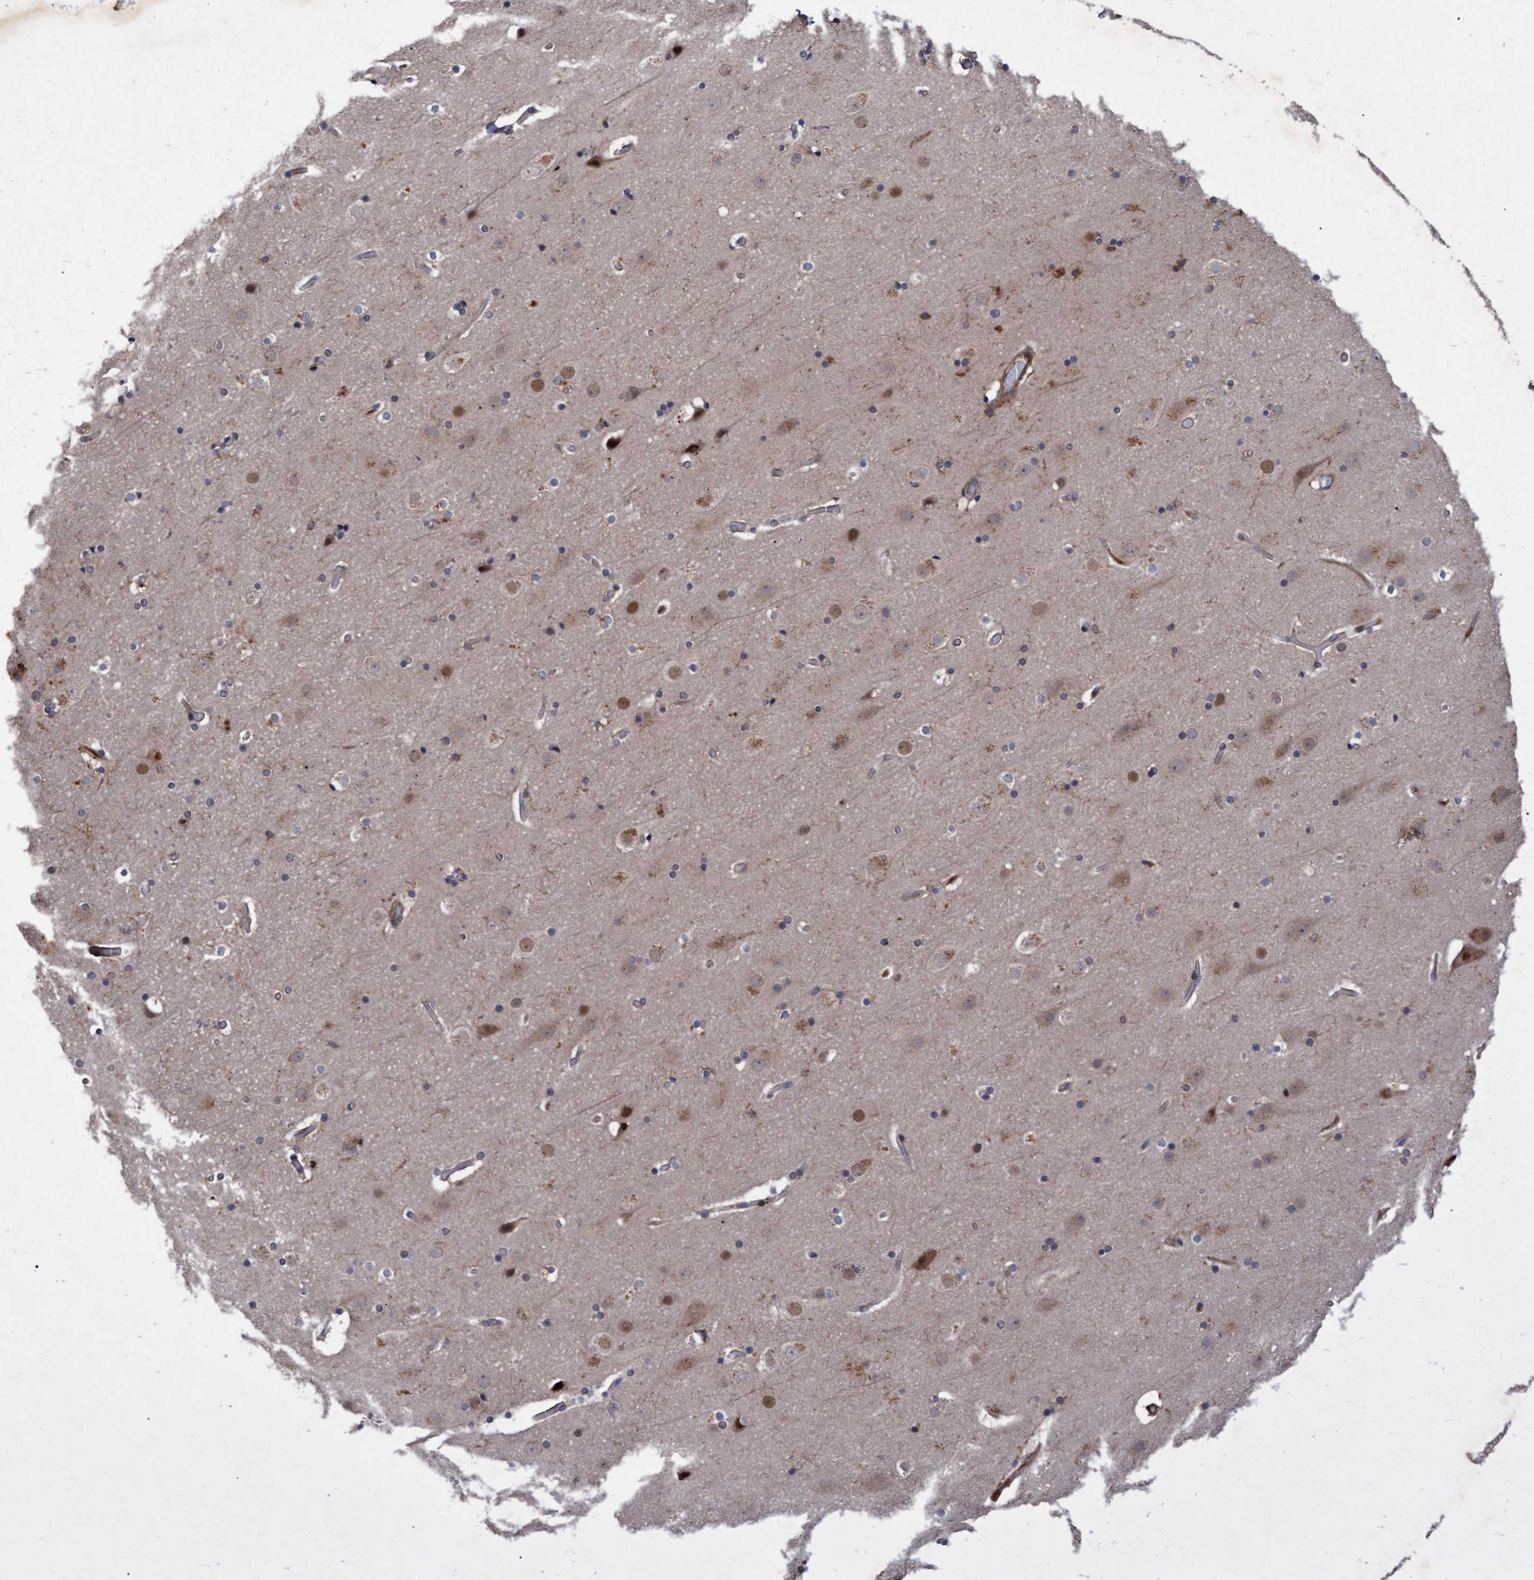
{"staining": {"intensity": "weak", "quantity": ">75%", "location": "nuclear"}, "tissue": "cerebral cortex", "cell_type": "Endothelial cells", "image_type": "normal", "snomed": [{"axis": "morphology", "description": "Normal tissue, NOS"}, {"axis": "topography", "description": "Cerebral cortex"}], "caption": "This photomicrograph reveals normal cerebral cortex stained with immunohistochemistry (IHC) to label a protein in brown. The nuclear of endothelial cells show weak positivity for the protein. Nuclei are counter-stained blue.", "gene": "PSMB6", "patient": {"sex": "male", "age": 57}}